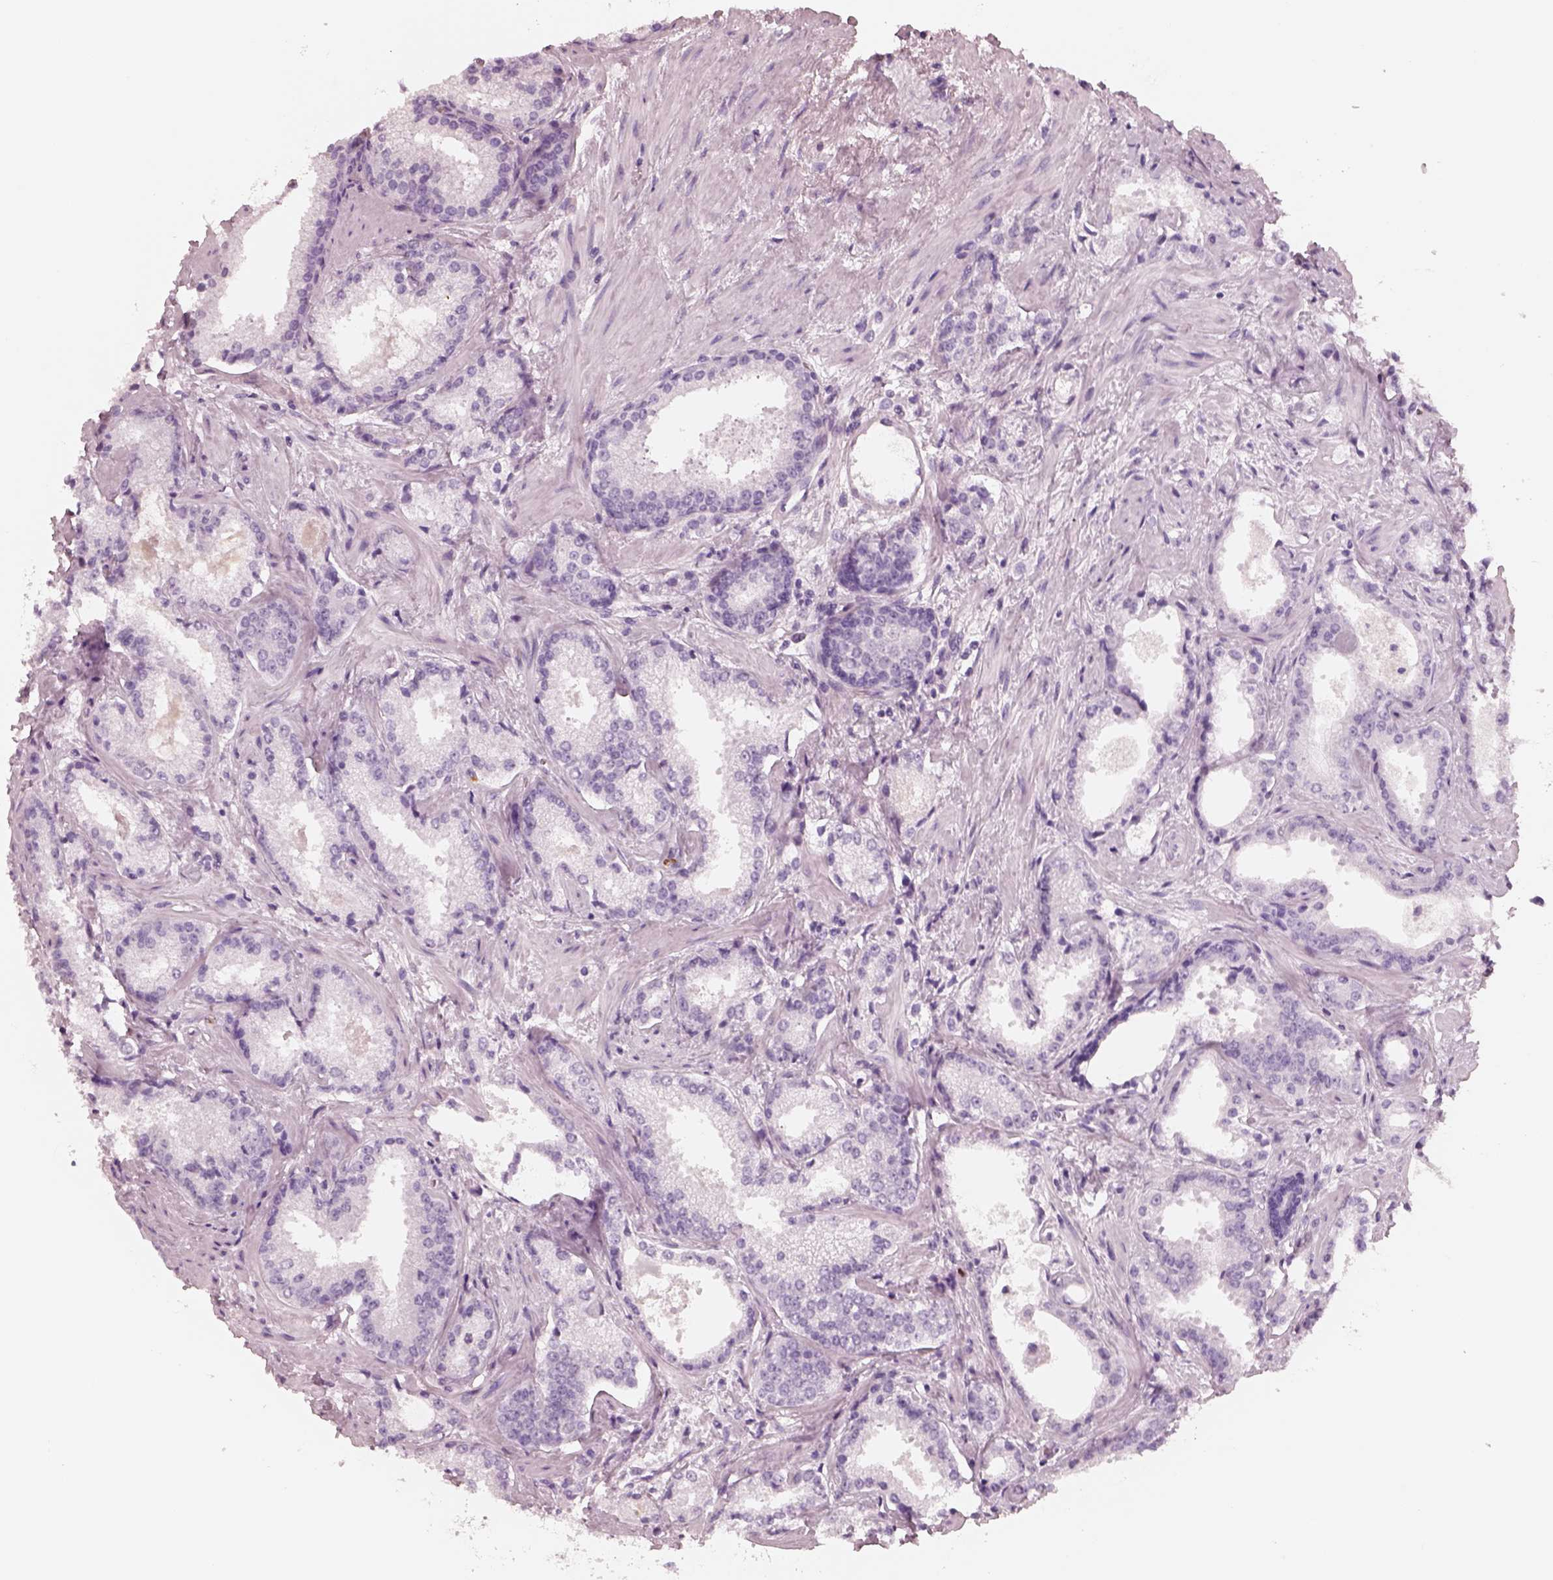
{"staining": {"intensity": "negative", "quantity": "none", "location": "none"}, "tissue": "prostate cancer", "cell_type": "Tumor cells", "image_type": "cancer", "snomed": [{"axis": "morphology", "description": "Adenocarcinoma, Low grade"}, {"axis": "topography", "description": "Prostate"}], "caption": "Human prostate cancer stained for a protein using immunohistochemistry demonstrates no staining in tumor cells.", "gene": "ELANE", "patient": {"sex": "male", "age": 56}}